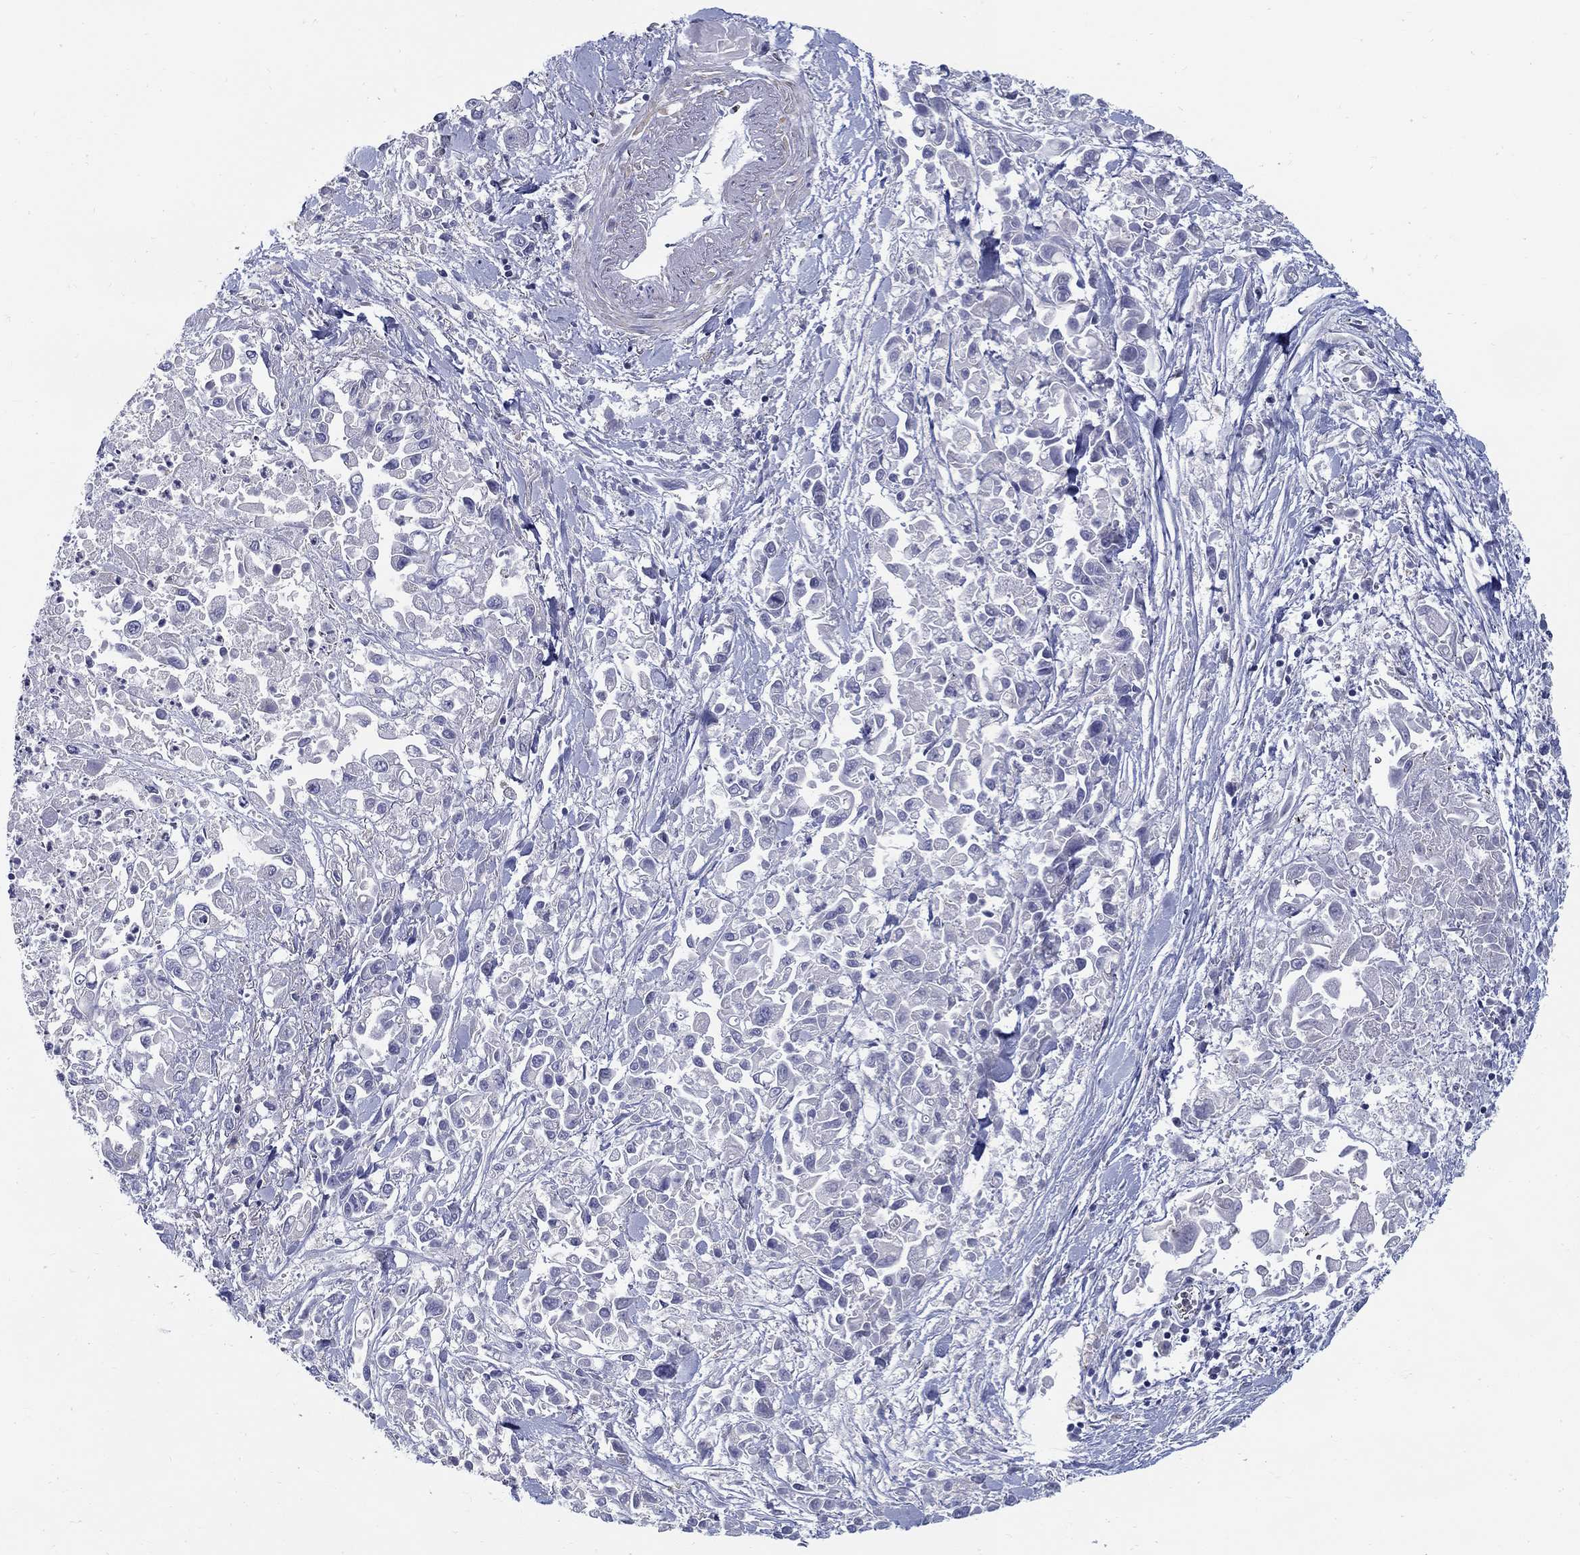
{"staining": {"intensity": "negative", "quantity": "none", "location": "none"}, "tissue": "pancreatic cancer", "cell_type": "Tumor cells", "image_type": "cancer", "snomed": [{"axis": "morphology", "description": "Adenocarcinoma, NOS"}, {"axis": "topography", "description": "Pancreas"}], "caption": "Tumor cells show no significant positivity in pancreatic adenocarcinoma.", "gene": "ABCA4", "patient": {"sex": "female", "age": 83}}